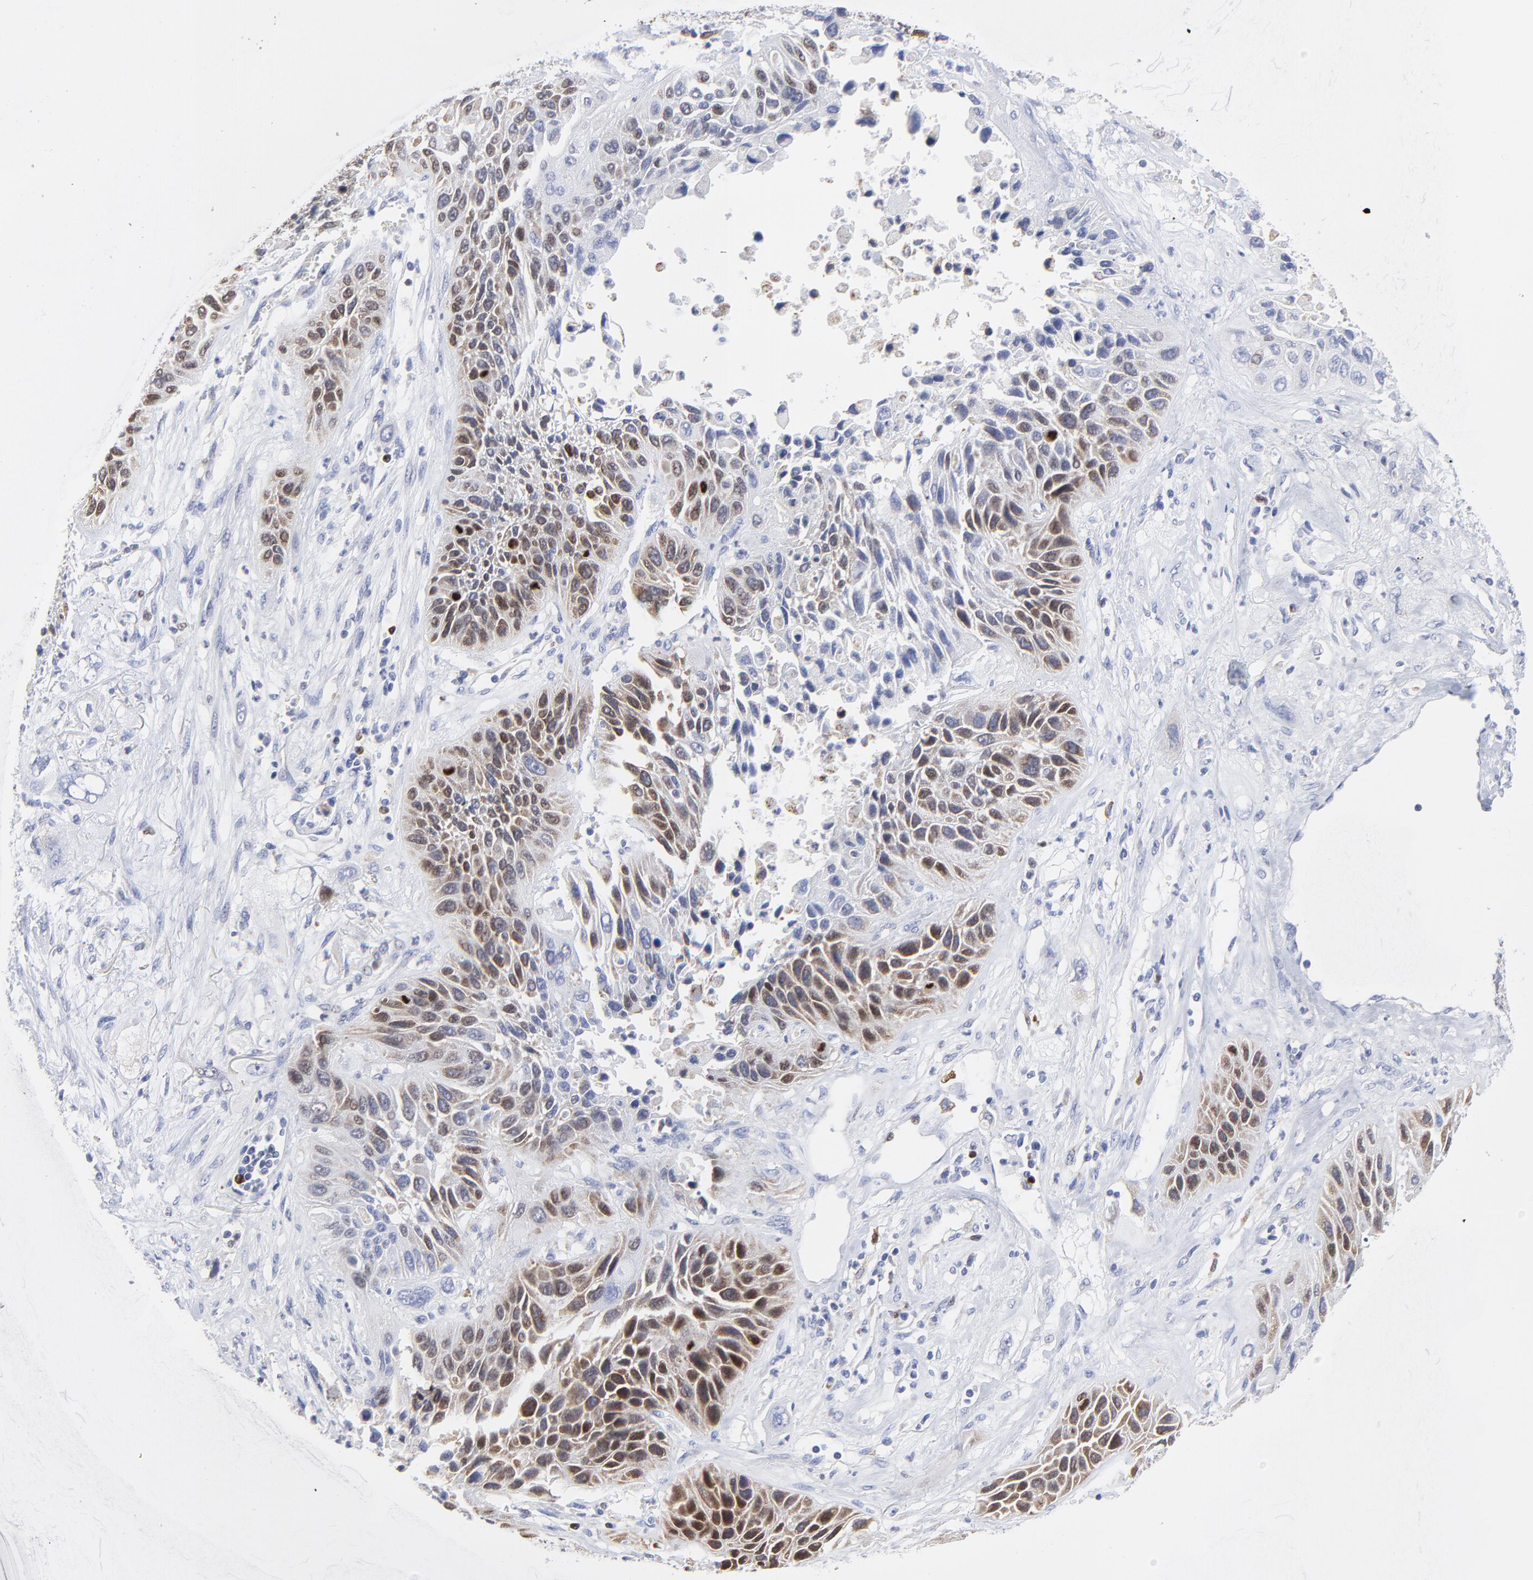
{"staining": {"intensity": "moderate", "quantity": ">75%", "location": "cytoplasmic/membranous,nuclear"}, "tissue": "lung cancer", "cell_type": "Tumor cells", "image_type": "cancer", "snomed": [{"axis": "morphology", "description": "Squamous cell carcinoma, NOS"}, {"axis": "topography", "description": "Lung"}], "caption": "Lung squamous cell carcinoma was stained to show a protein in brown. There is medium levels of moderate cytoplasmic/membranous and nuclear positivity in approximately >75% of tumor cells.", "gene": "NCAPH", "patient": {"sex": "female", "age": 76}}